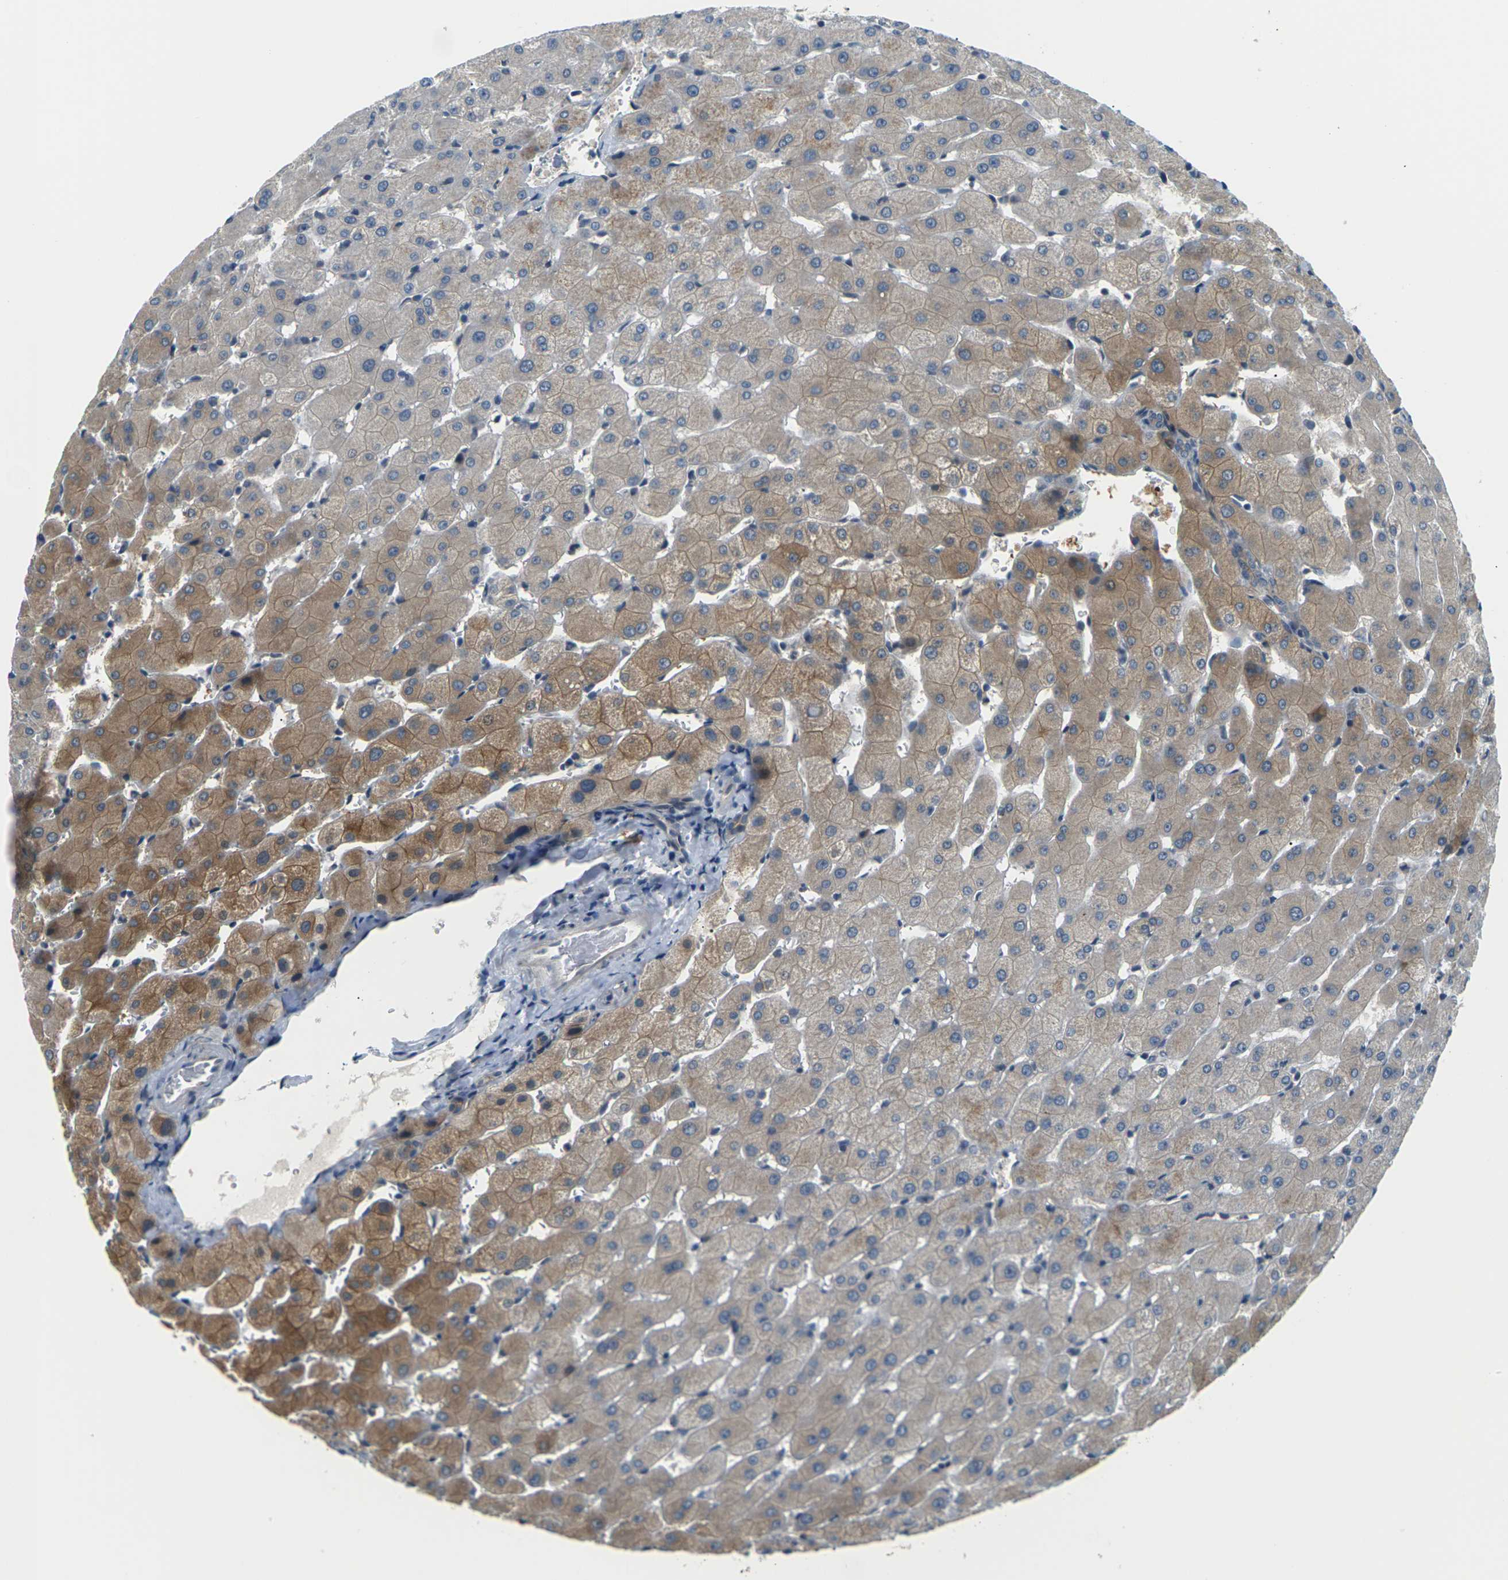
{"staining": {"intensity": "weak", "quantity": ">75%", "location": "cytoplasmic/membranous"}, "tissue": "liver", "cell_type": "Cholangiocytes", "image_type": "normal", "snomed": [{"axis": "morphology", "description": "Normal tissue, NOS"}, {"axis": "topography", "description": "Liver"}], "caption": "Benign liver was stained to show a protein in brown. There is low levels of weak cytoplasmic/membranous staining in about >75% of cholangiocytes. (DAB IHC with brightfield microscopy, high magnification).", "gene": "SLC13A3", "patient": {"sex": "female", "age": 63}}